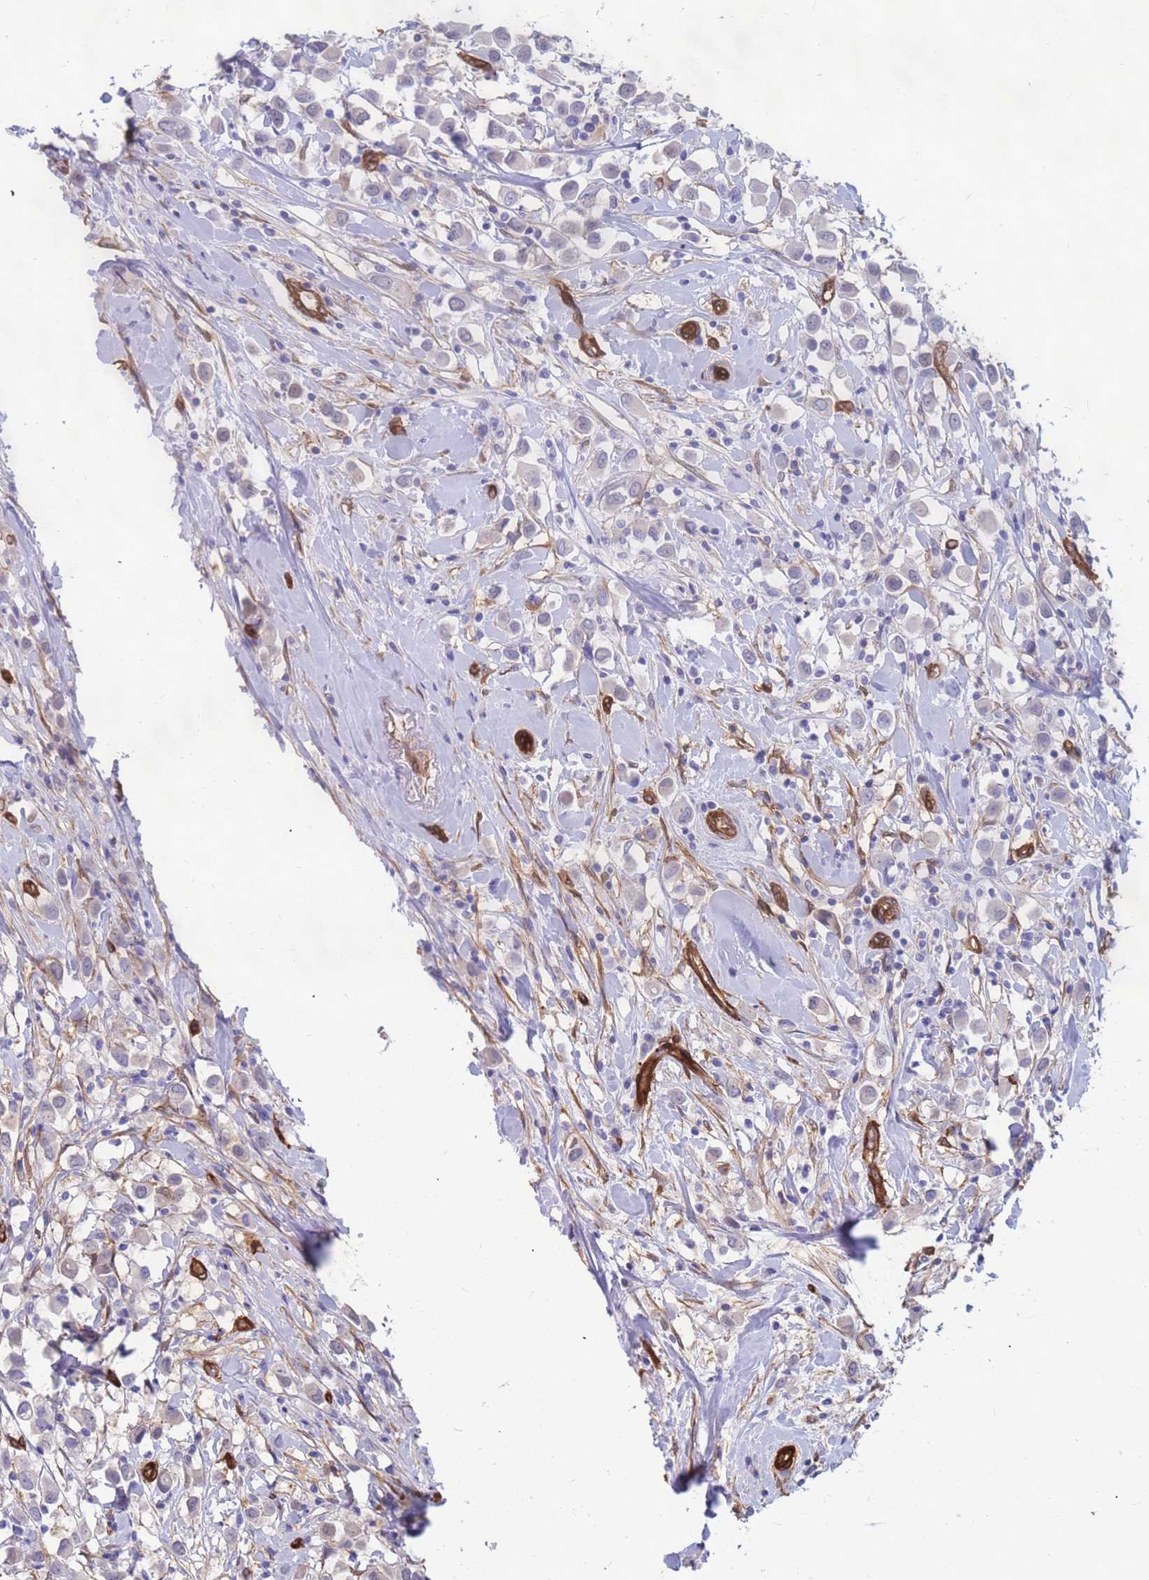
{"staining": {"intensity": "negative", "quantity": "none", "location": "none"}, "tissue": "breast cancer", "cell_type": "Tumor cells", "image_type": "cancer", "snomed": [{"axis": "morphology", "description": "Duct carcinoma"}, {"axis": "topography", "description": "Breast"}], "caption": "A high-resolution image shows immunohistochemistry (IHC) staining of invasive ductal carcinoma (breast), which shows no significant staining in tumor cells.", "gene": "EHD2", "patient": {"sex": "female", "age": 61}}